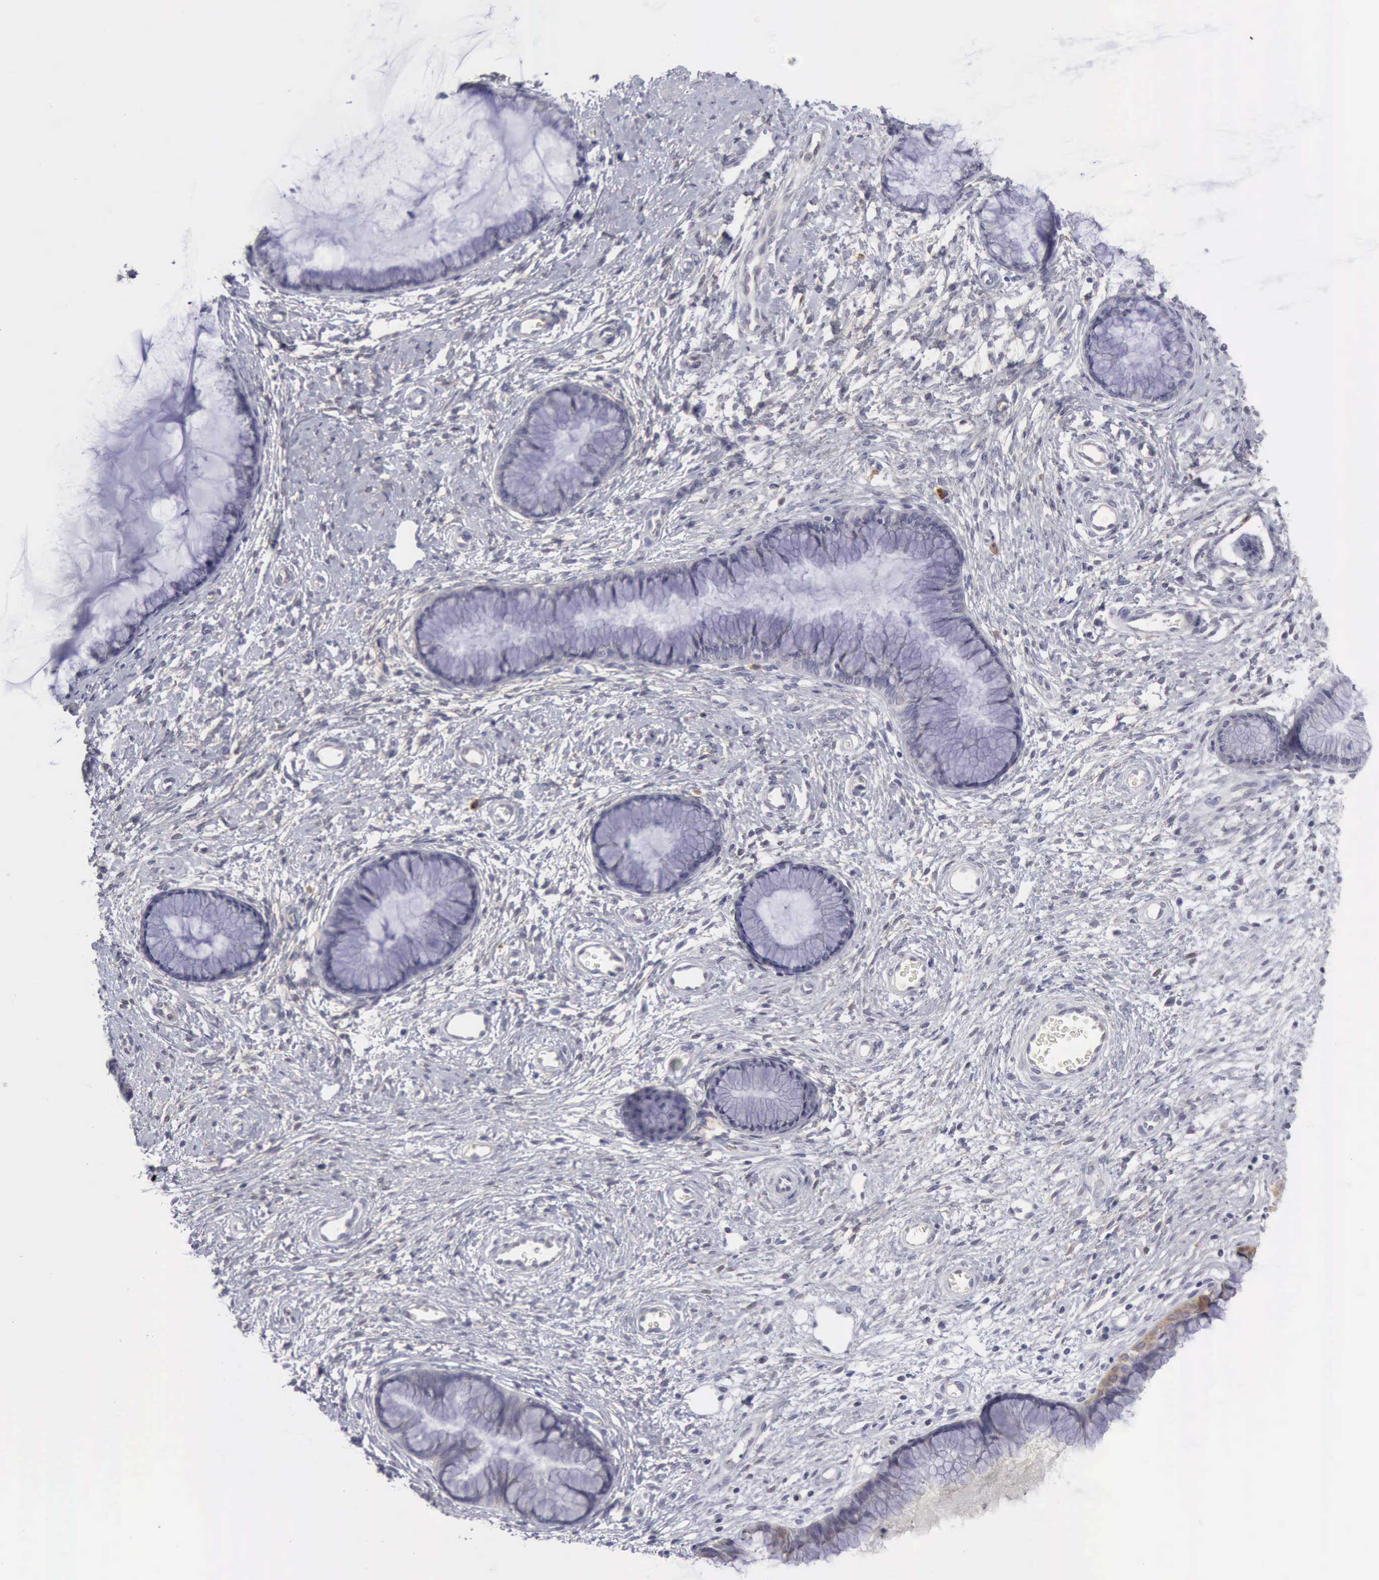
{"staining": {"intensity": "negative", "quantity": "none", "location": "none"}, "tissue": "cervix", "cell_type": "Glandular cells", "image_type": "normal", "snomed": [{"axis": "morphology", "description": "Normal tissue, NOS"}, {"axis": "topography", "description": "Cervix"}], "caption": "This is an IHC histopathology image of unremarkable human cervix. There is no staining in glandular cells.", "gene": "TFRC", "patient": {"sex": "female", "age": 27}}